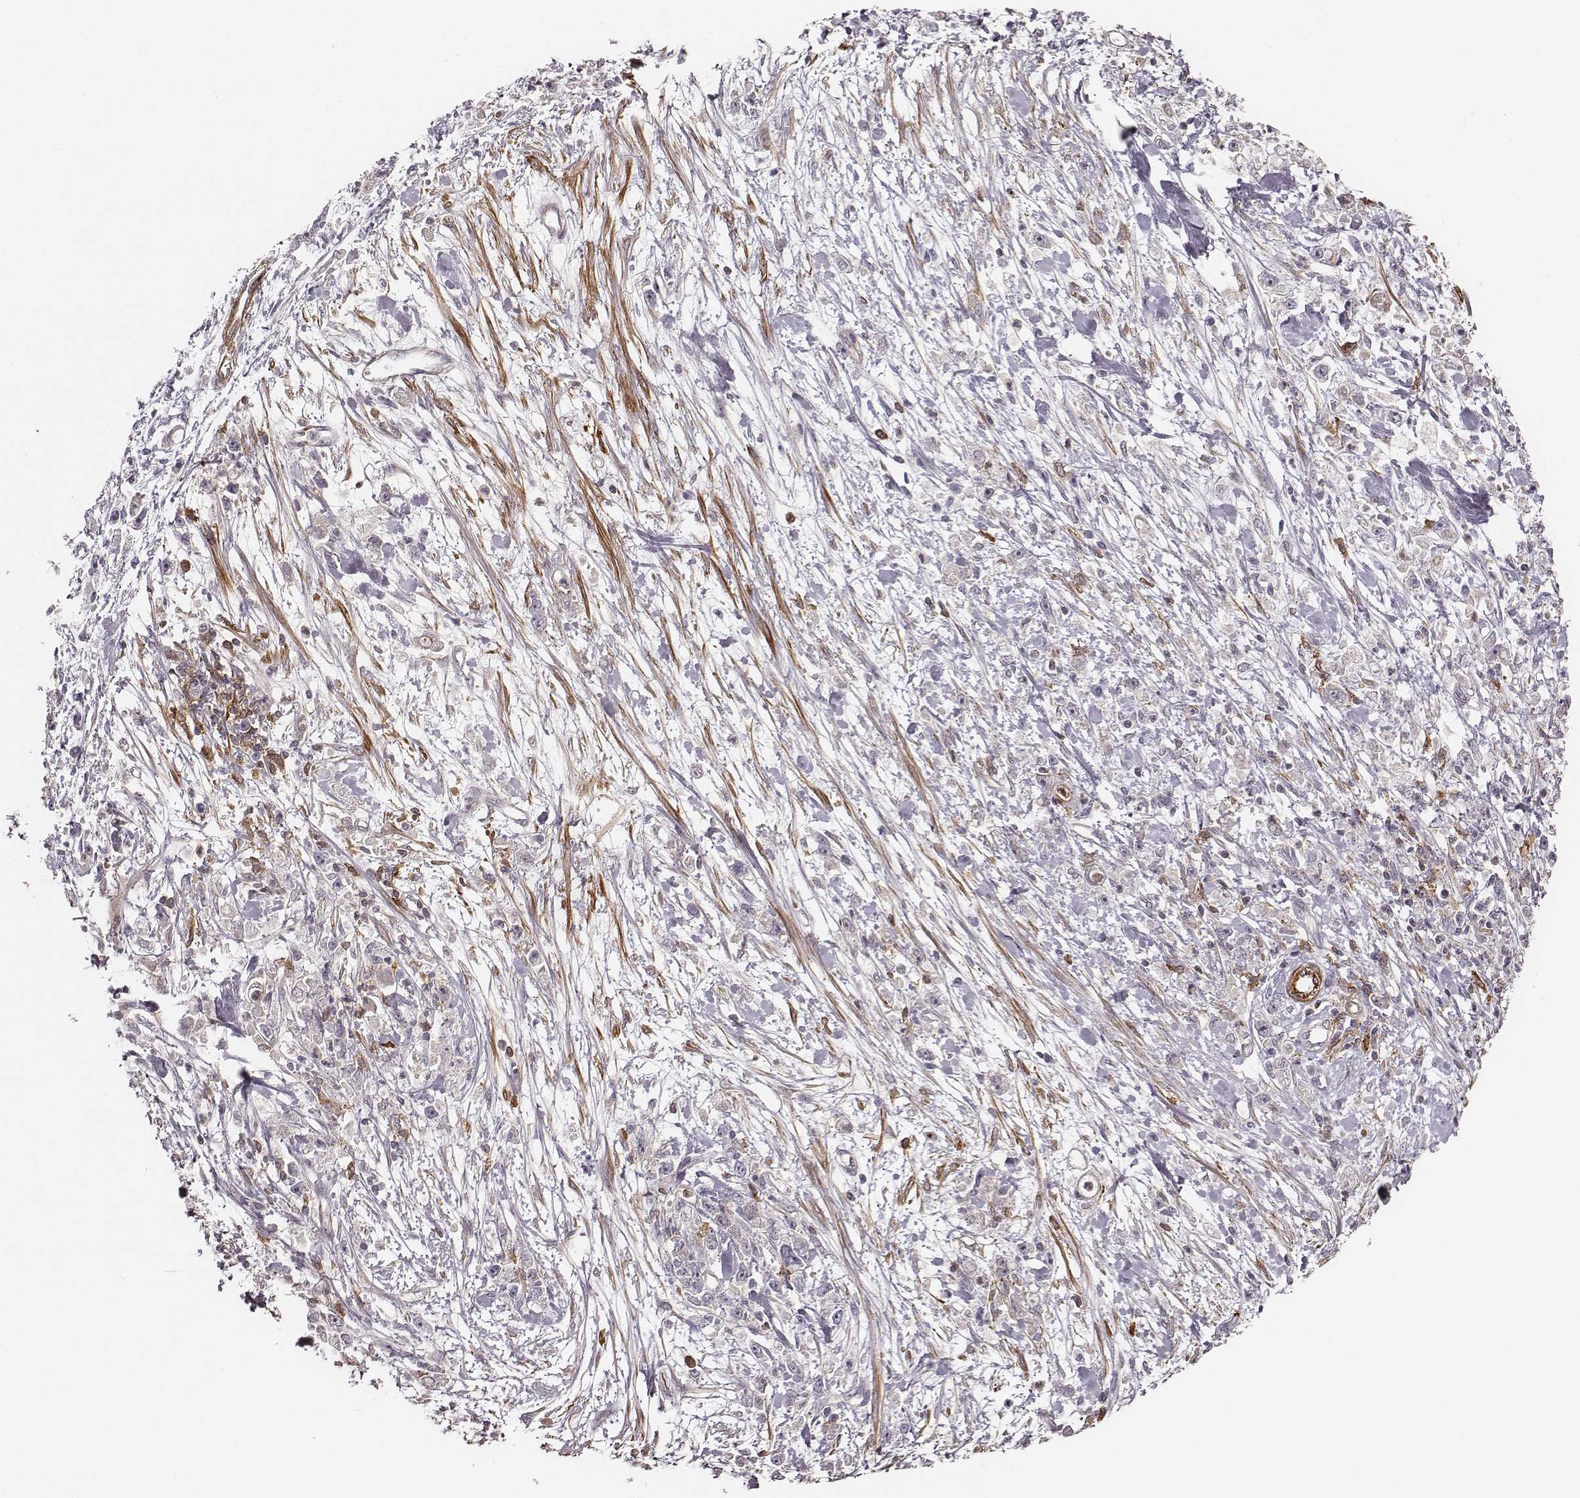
{"staining": {"intensity": "negative", "quantity": "none", "location": "none"}, "tissue": "stomach cancer", "cell_type": "Tumor cells", "image_type": "cancer", "snomed": [{"axis": "morphology", "description": "Adenocarcinoma, NOS"}, {"axis": "topography", "description": "Stomach"}], "caption": "Adenocarcinoma (stomach) stained for a protein using IHC displays no positivity tumor cells.", "gene": "ZYX", "patient": {"sex": "female", "age": 59}}